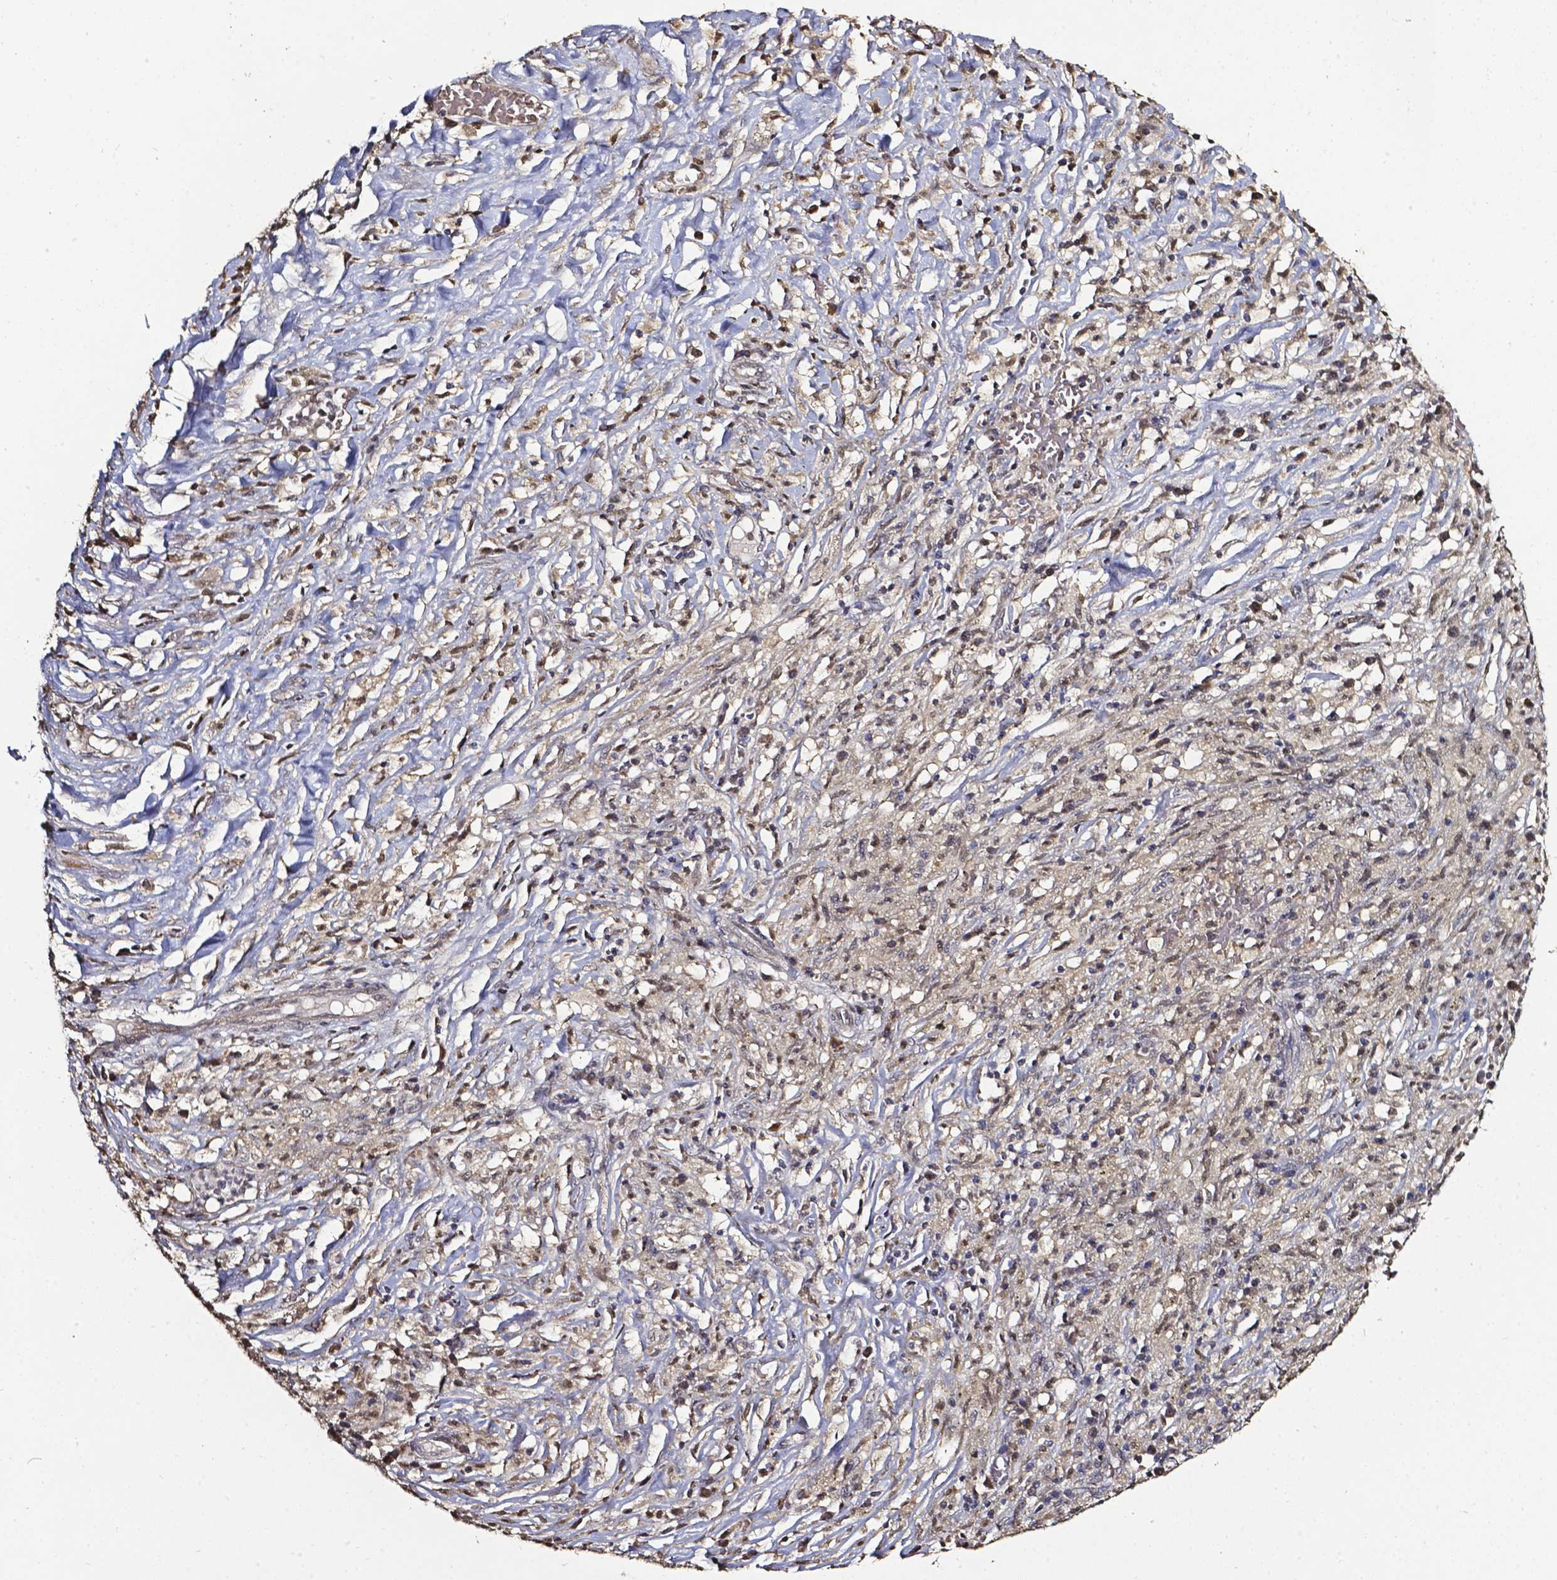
{"staining": {"intensity": "weak", "quantity": "25%-75%", "location": "cytoplasmic/membranous"}, "tissue": "melanoma", "cell_type": "Tumor cells", "image_type": "cancer", "snomed": [{"axis": "morphology", "description": "Malignant melanoma, NOS"}, {"axis": "topography", "description": "Skin"}], "caption": "Immunohistochemical staining of human melanoma displays weak cytoplasmic/membranous protein staining in approximately 25%-75% of tumor cells.", "gene": "GLRA2", "patient": {"sex": "female", "age": 91}}